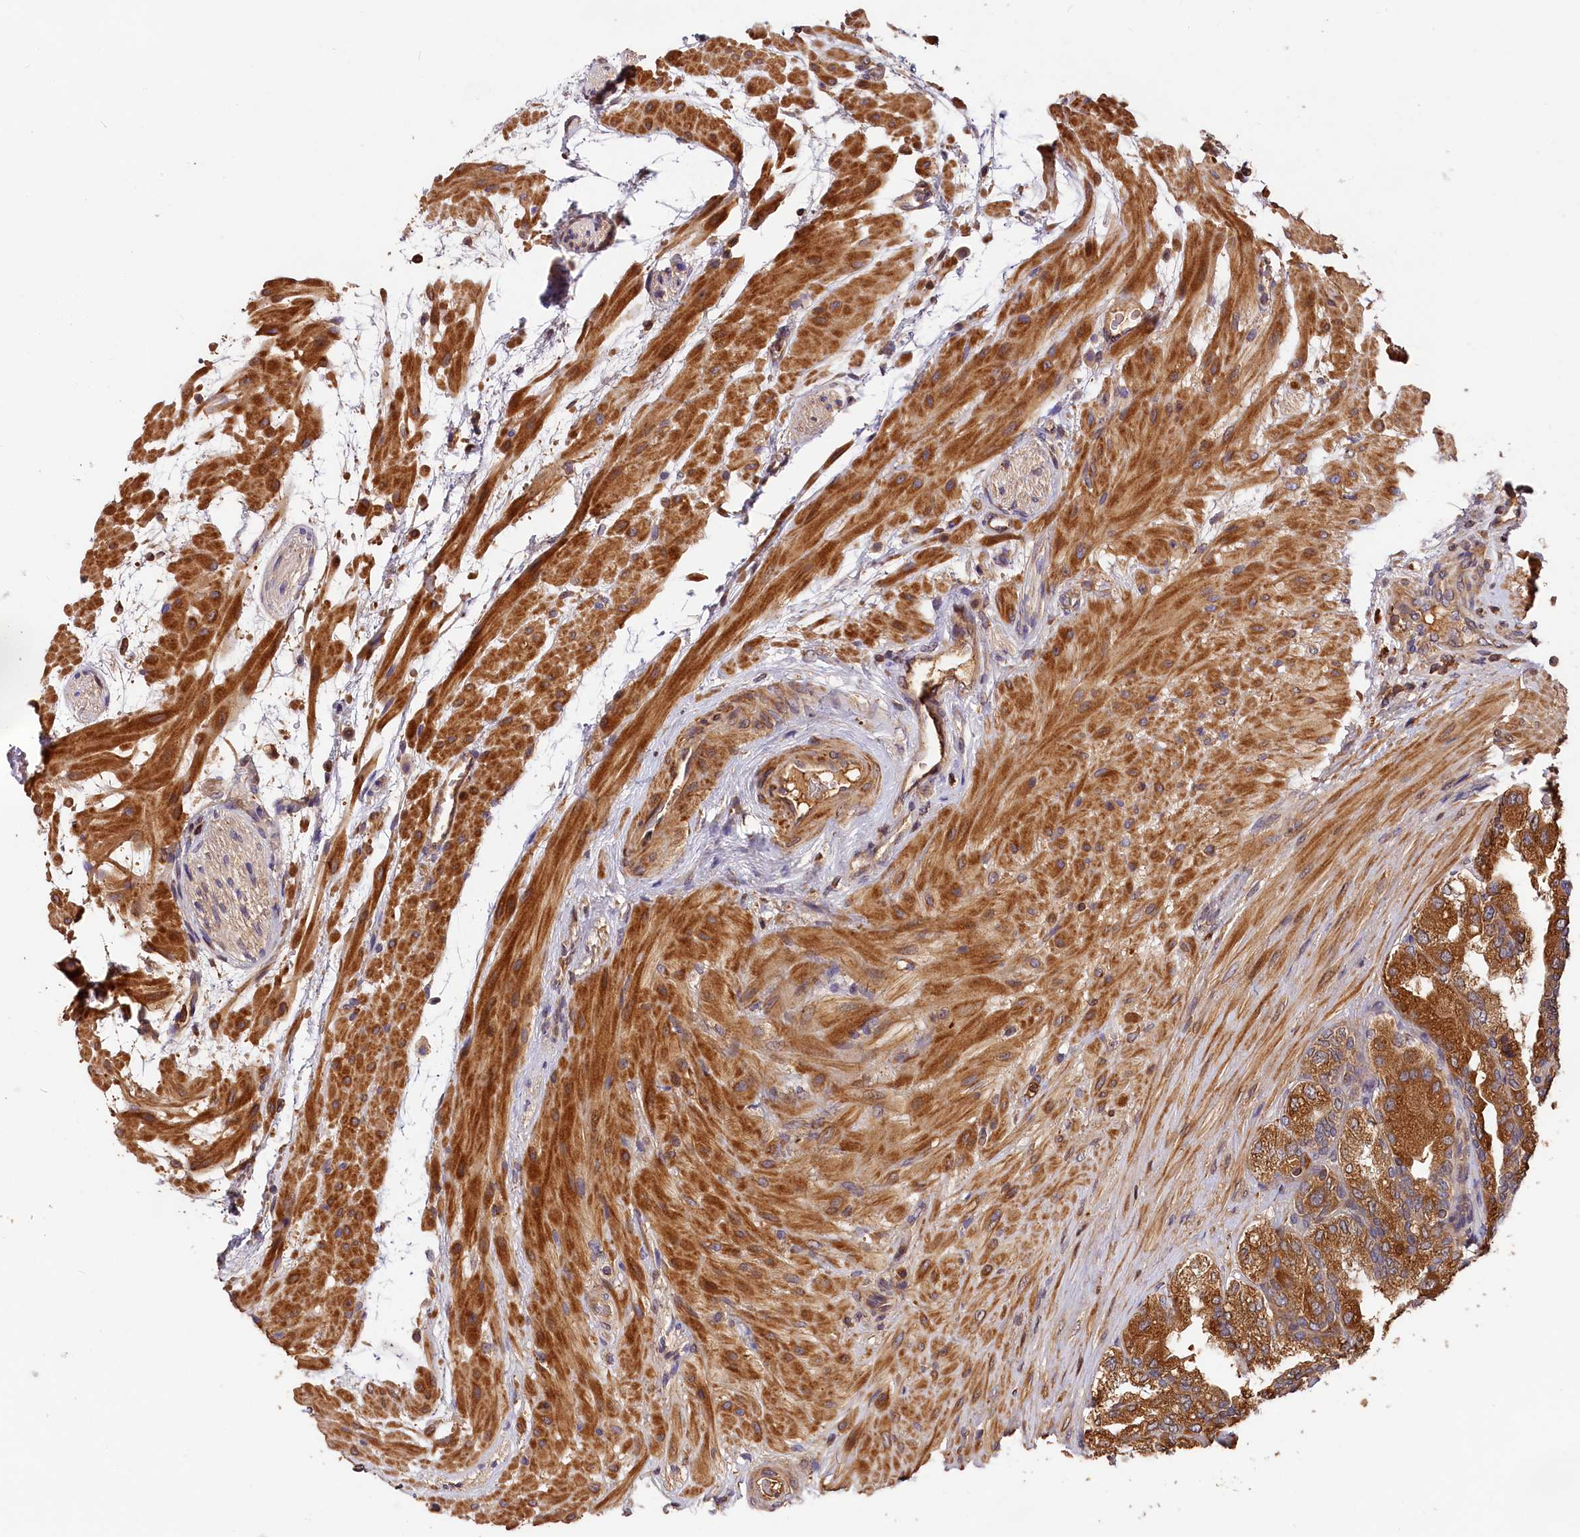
{"staining": {"intensity": "strong", "quantity": ">75%", "location": "cytoplasmic/membranous"}, "tissue": "seminal vesicle", "cell_type": "Glandular cells", "image_type": "normal", "snomed": [{"axis": "morphology", "description": "Normal tissue, NOS"}, {"axis": "topography", "description": "Seminal veicle"}, {"axis": "topography", "description": "Peripheral nerve tissue"}], "caption": "IHC micrograph of benign seminal vesicle stained for a protein (brown), which displays high levels of strong cytoplasmic/membranous expression in about >75% of glandular cells.", "gene": "HMOX2", "patient": {"sex": "male", "age": 63}}